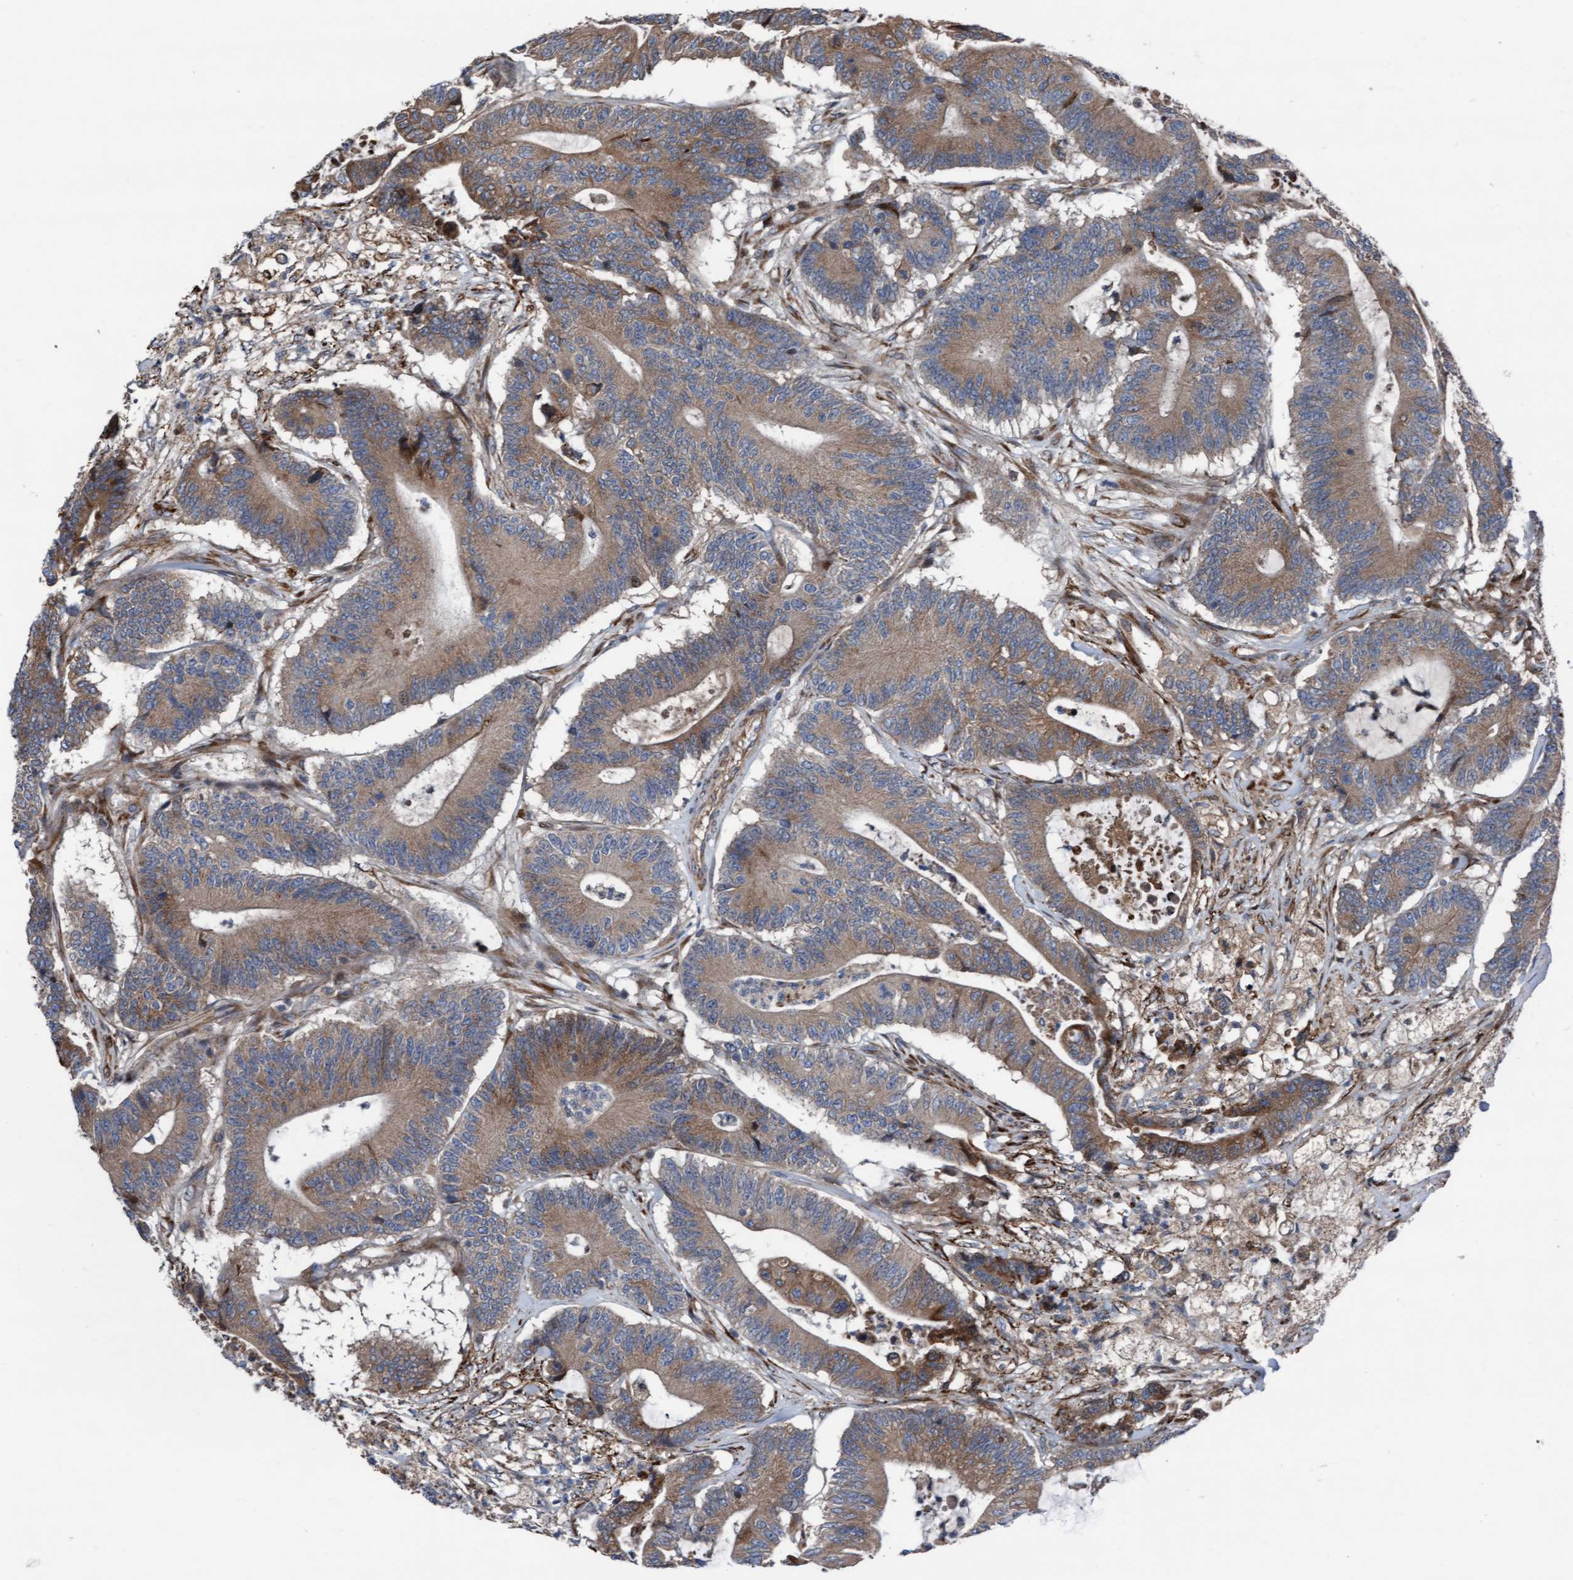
{"staining": {"intensity": "moderate", "quantity": ">75%", "location": "cytoplasmic/membranous"}, "tissue": "colorectal cancer", "cell_type": "Tumor cells", "image_type": "cancer", "snomed": [{"axis": "morphology", "description": "Adenocarcinoma, NOS"}, {"axis": "topography", "description": "Colon"}], "caption": "Immunohistochemical staining of adenocarcinoma (colorectal) displays medium levels of moderate cytoplasmic/membranous protein expression in about >75% of tumor cells.", "gene": "KLHL26", "patient": {"sex": "female", "age": 84}}